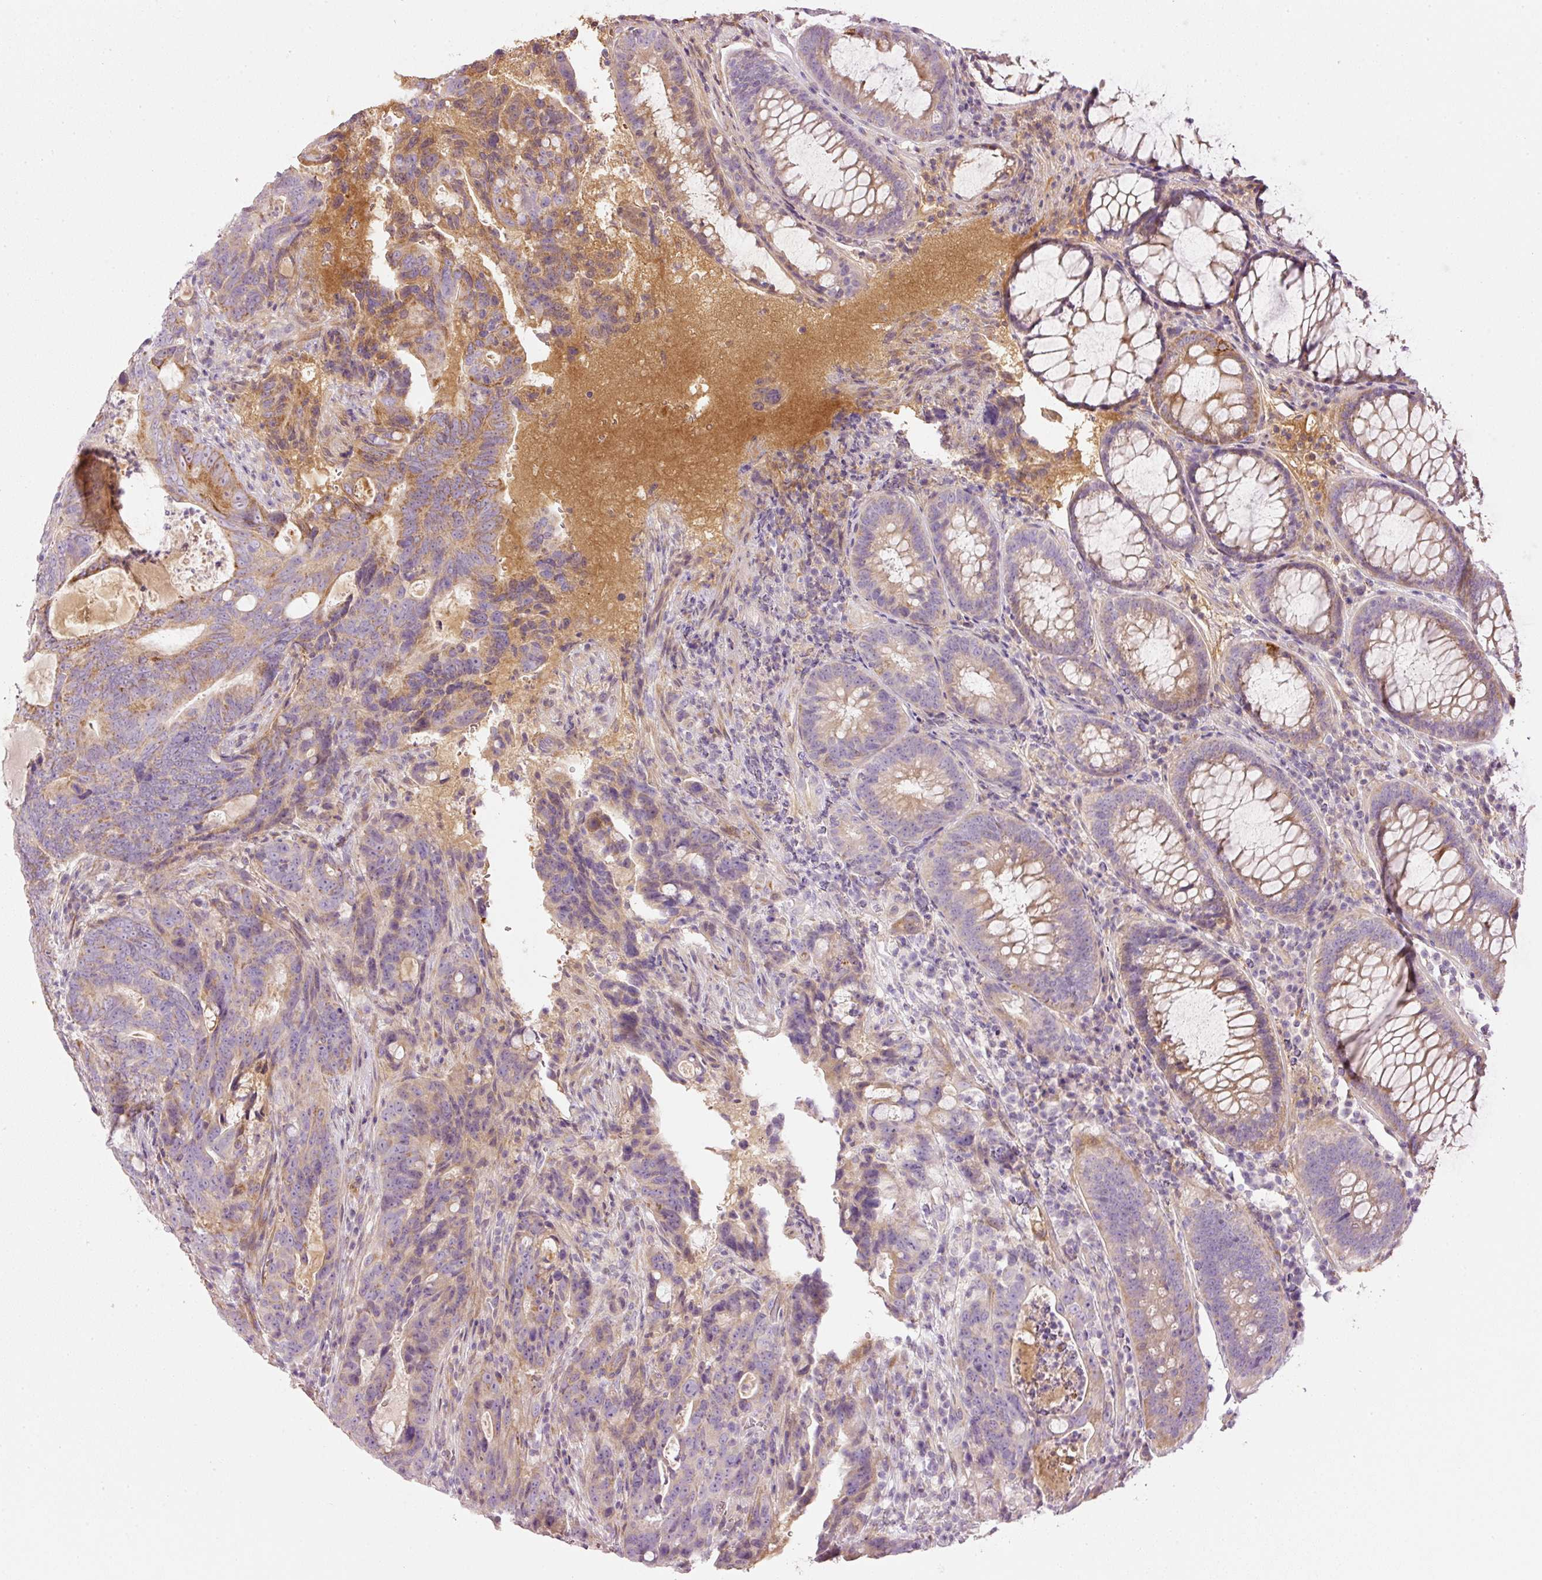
{"staining": {"intensity": "moderate", "quantity": "<25%", "location": "cytoplasmic/membranous"}, "tissue": "colorectal cancer", "cell_type": "Tumor cells", "image_type": "cancer", "snomed": [{"axis": "morphology", "description": "Adenocarcinoma, NOS"}, {"axis": "topography", "description": "Colon"}], "caption": "An image of human colorectal cancer stained for a protein demonstrates moderate cytoplasmic/membranous brown staining in tumor cells.", "gene": "SERPING1", "patient": {"sex": "female", "age": 82}}